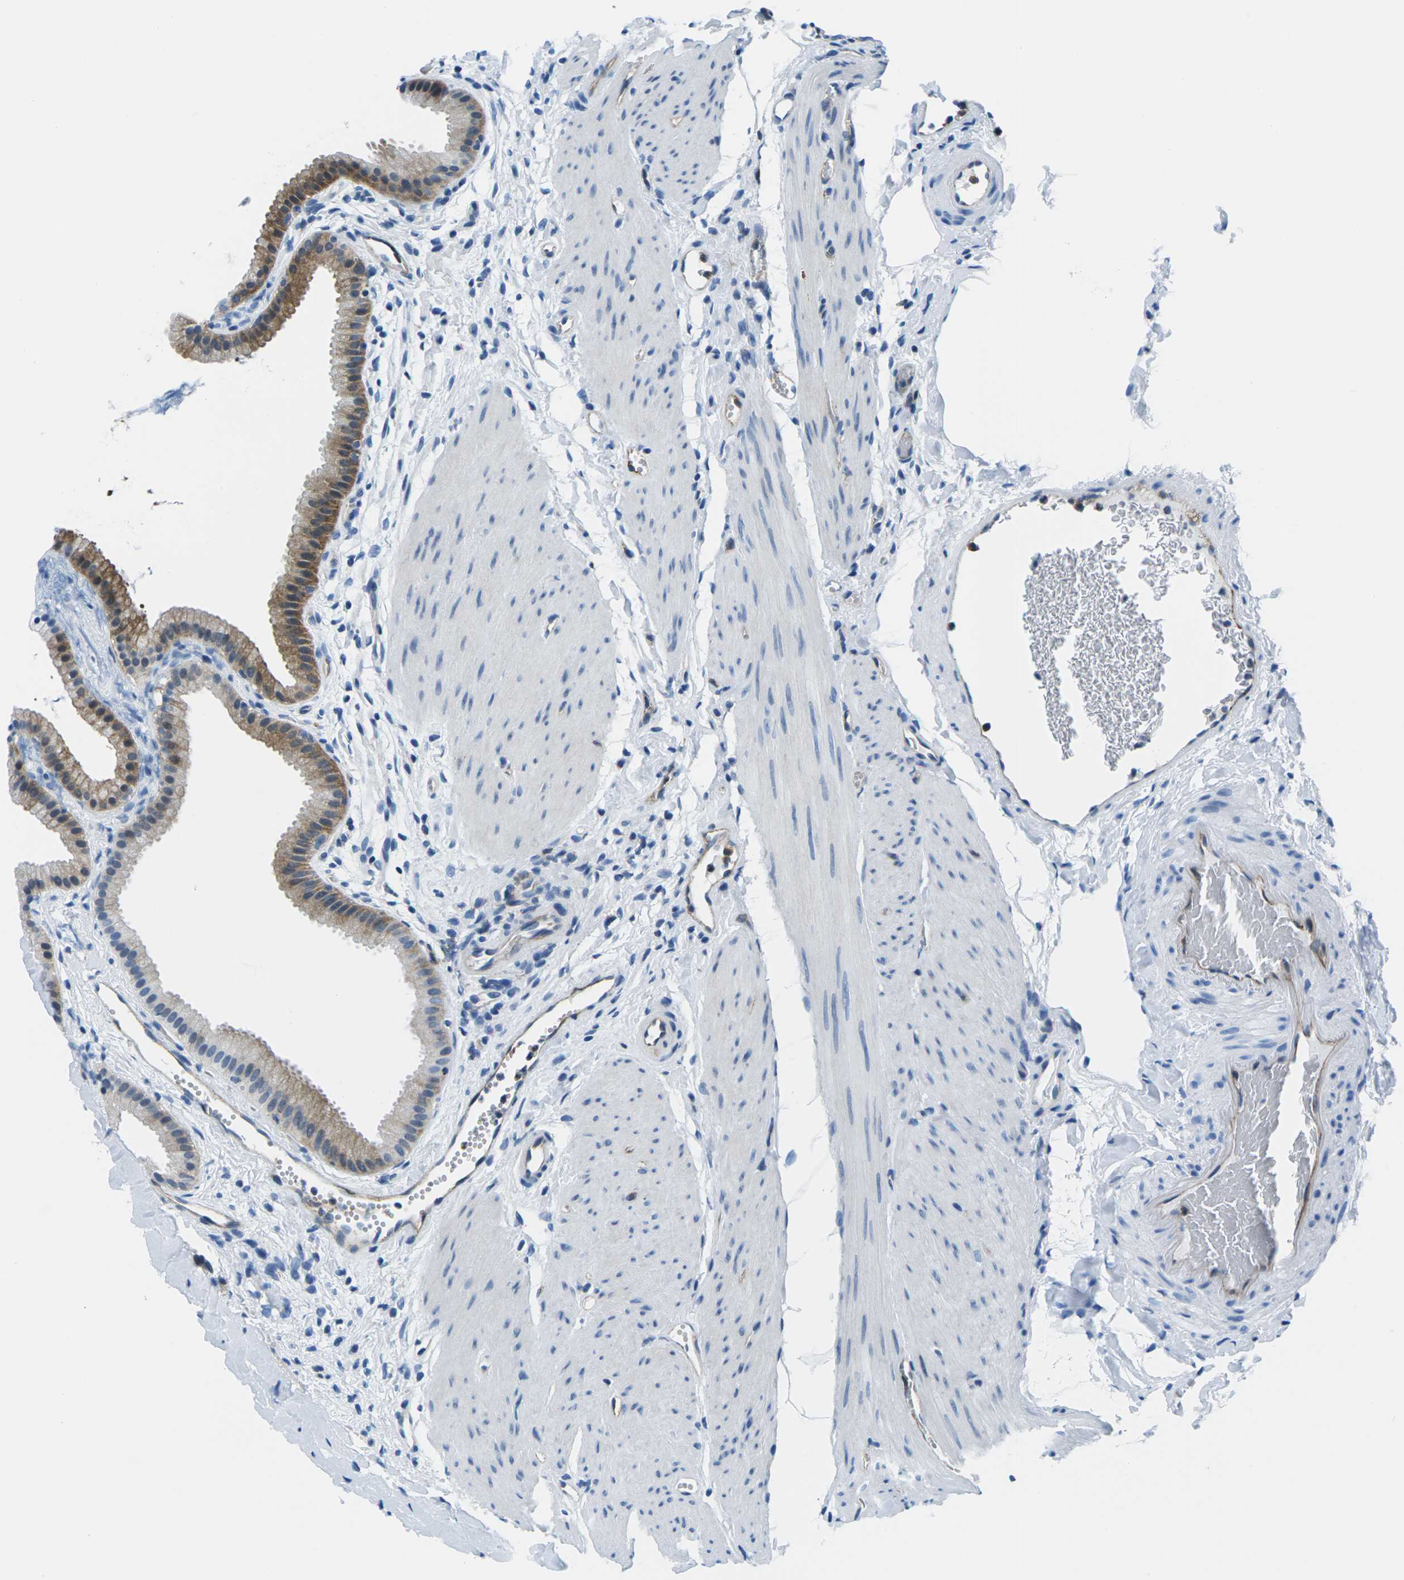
{"staining": {"intensity": "moderate", "quantity": ">75%", "location": "cytoplasmic/membranous"}, "tissue": "gallbladder", "cell_type": "Glandular cells", "image_type": "normal", "snomed": [{"axis": "morphology", "description": "Normal tissue, NOS"}, {"axis": "topography", "description": "Gallbladder"}], "caption": "DAB immunohistochemical staining of unremarkable gallbladder exhibits moderate cytoplasmic/membranous protein positivity in about >75% of glandular cells.", "gene": "SOCS4", "patient": {"sex": "female", "age": 64}}